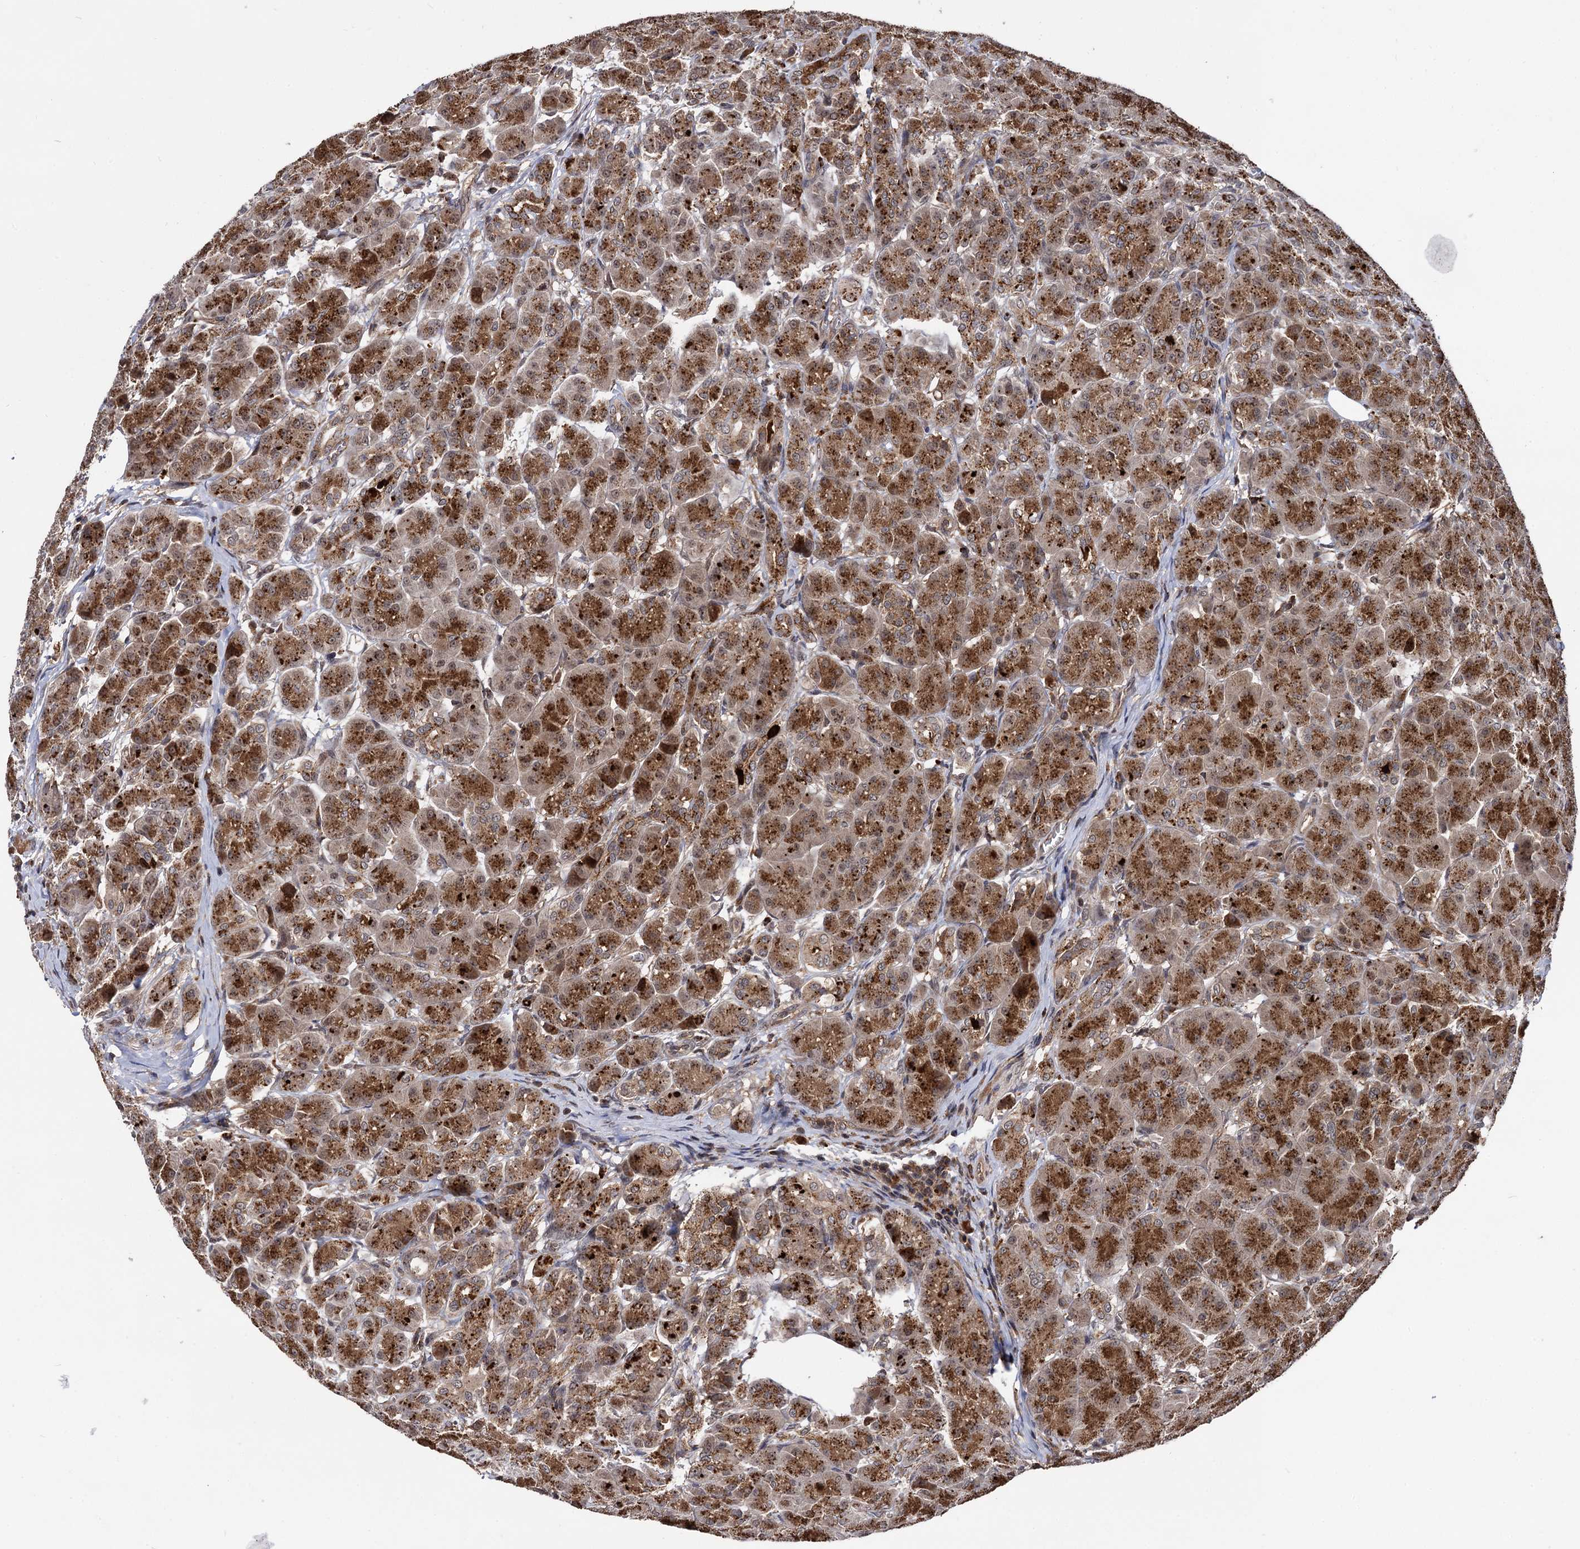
{"staining": {"intensity": "strong", "quantity": ">75%", "location": "cytoplasmic/membranous"}, "tissue": "pancreas", "cell_type": "Exocrine glandular cells", "image_type": "normal", "snomed": [{"axis": "morphology", "description": "Normal tissue, NOS"}, {"axis": "topography", "description": "Pancreas"}], "caption": "Protein expression by IHC exhibits strong cytoplasmic/membranous expression in approximately >75% of exocrine glandular cells in benign pancreas. The staining was performed using DAB (3,3'-diaminobenzidine) to visualize the protein expression in brown, while the nuclei were stained in blue with hematoxylin (Magnification: 20x).", "gene": "MICAL2", "patient": {"sex": "male", "age": 63}}